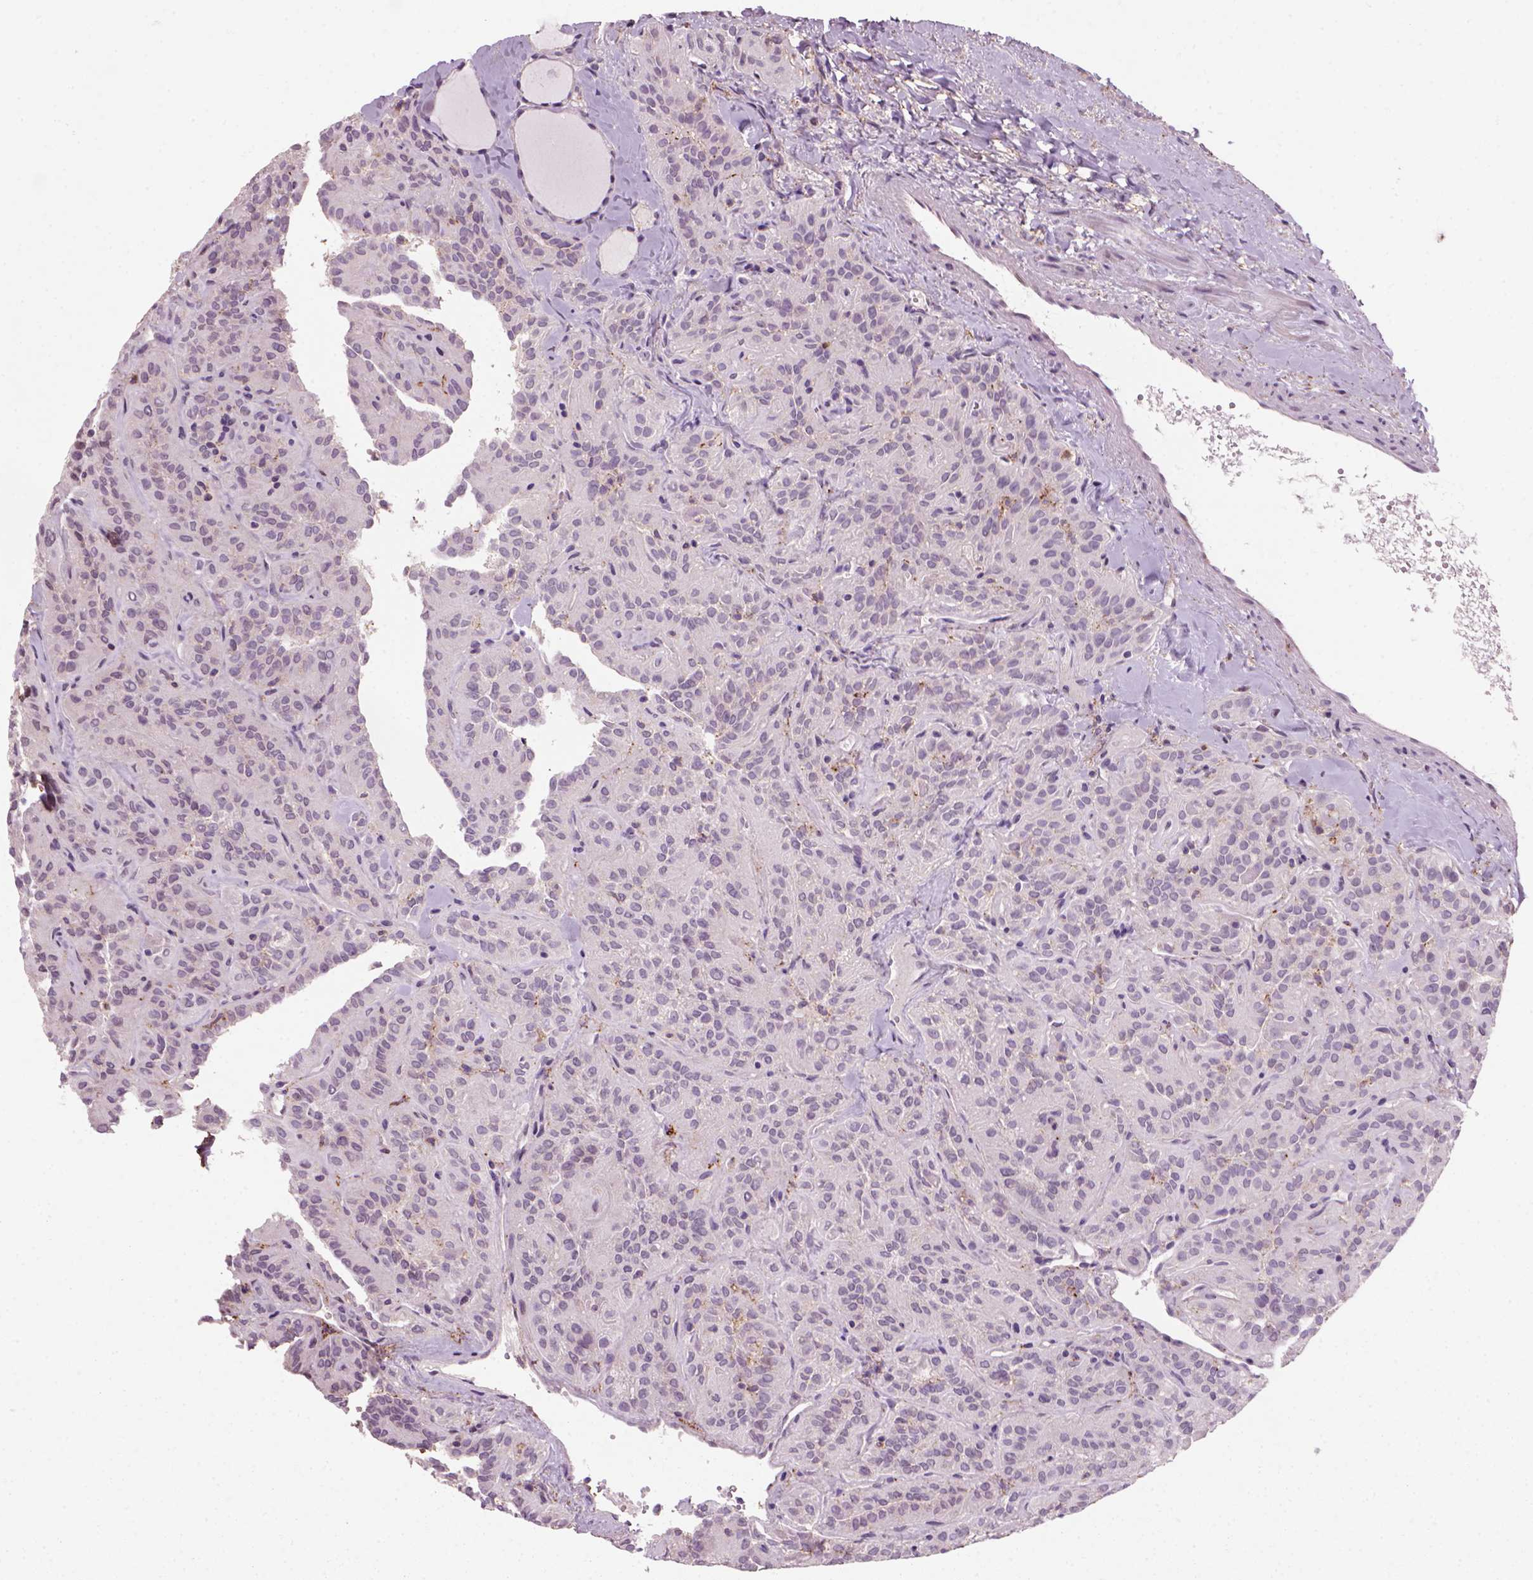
{"staining": {"intensity": "negative", "quantity": "none", "location": "none"}, "tissue": "thyroid cancer", "cell_type": "Tumor cells", "image_type": "cancer", "snomed": [{"axis": "morphology", "description": "Papillary adenocarcinoma, NOS"}, {"axis": "topography", "description": "Thyroid gland"}], "caption": "Tumor cells are negative for protein expression in human papillary adenocarcinoma (thyroid).", "gene": "MARCKS", "patient": {"sex": "female", "age": 45}}